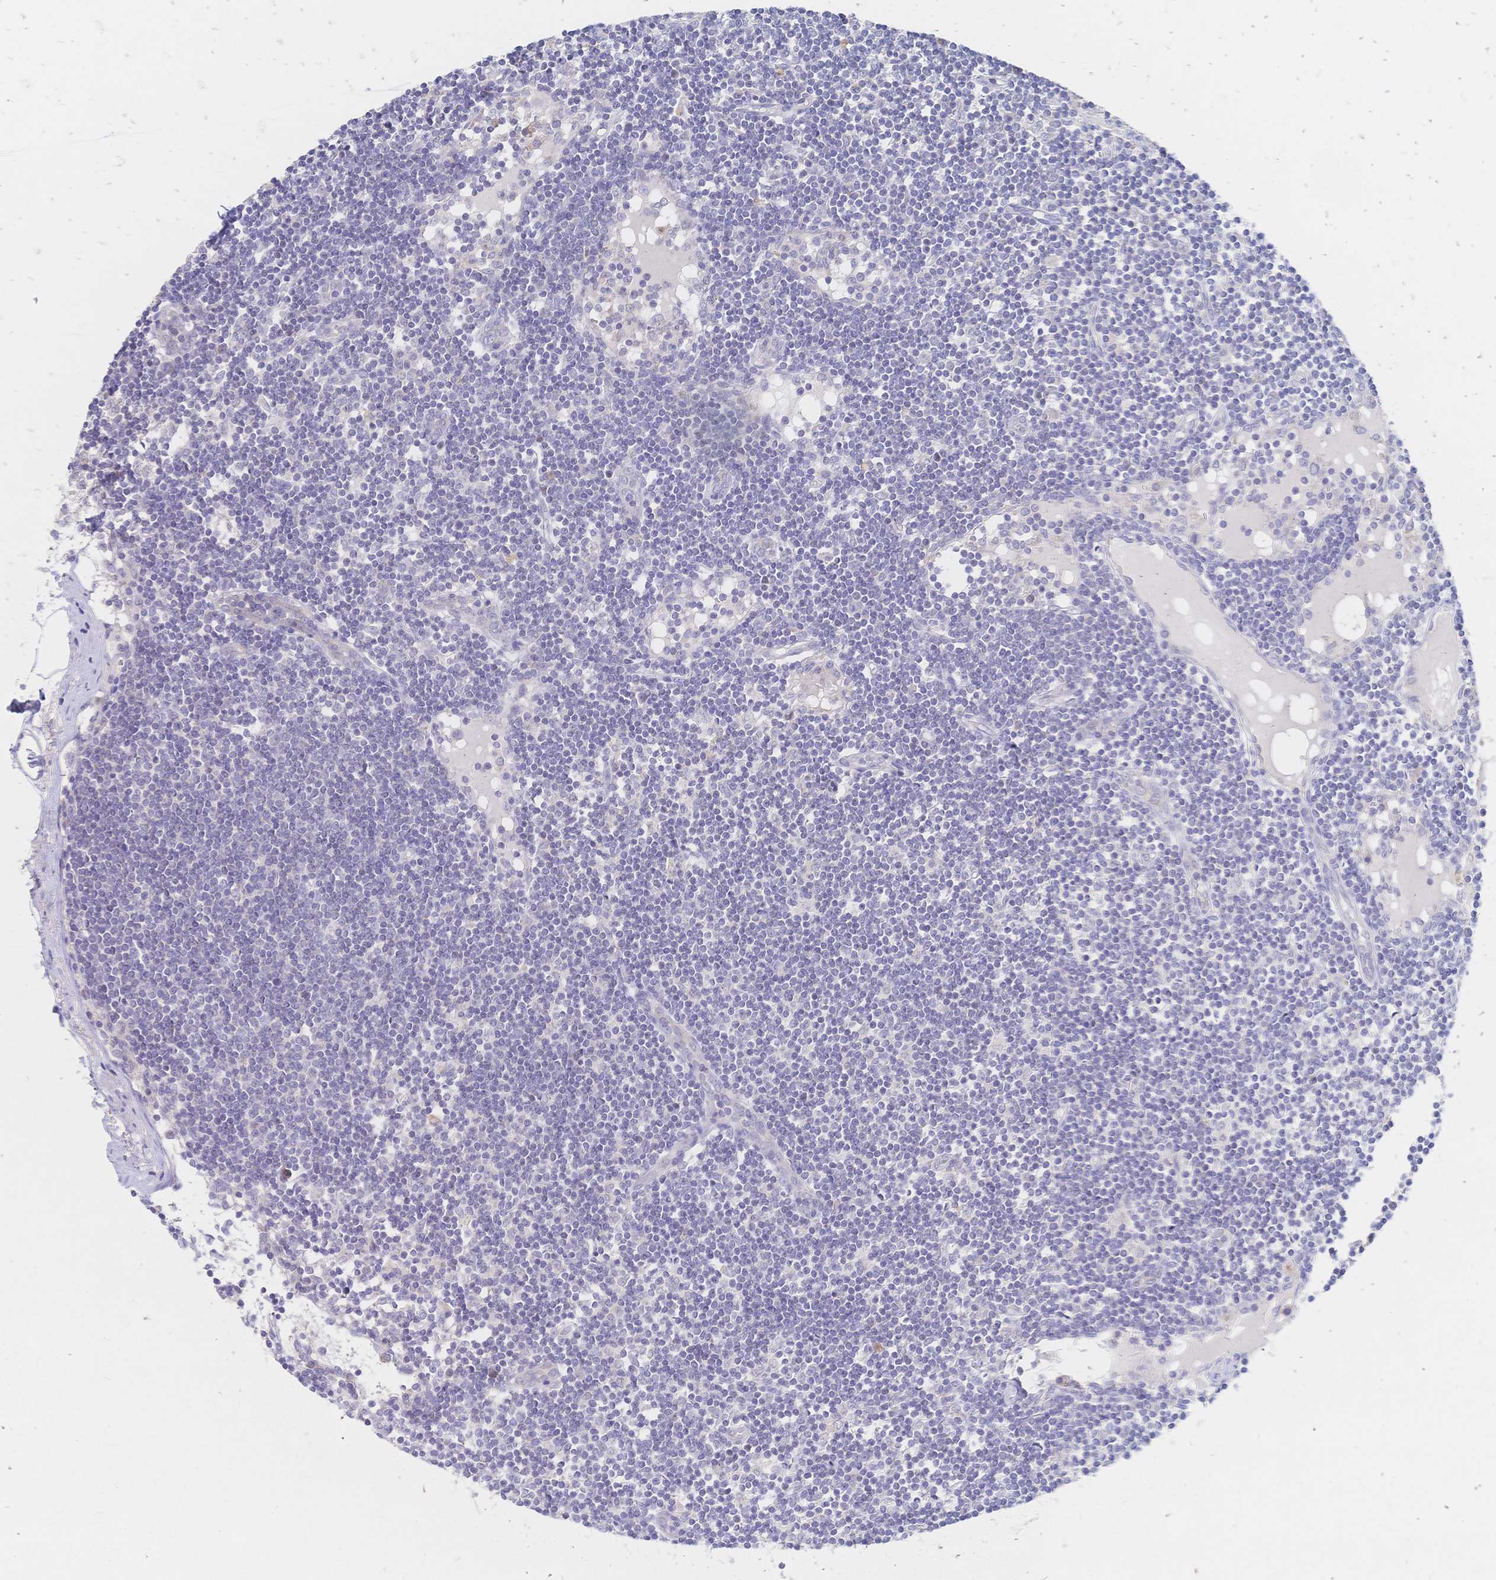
{"staining": {"intensity": "negative", "quantity": "none", "location": "none"}, "tissue": "lymph node", "cell_type": "Germinal center cells", "image_type": "normal", "snomed": [{"axis": "morphology", "description": "Normal tissue, NOS"}, {"axis": "topography", "description": "Lymph node"}], "caption": "IHC histopathology image of unremarkable lymph node: human lymph node stained with DAB shows no significant protein positivity in germinal center cells. (Stains: DAB (3,3'-diaminobenzidine) immunohistochemistry (IHC) with hematoxylin counter stain, Microscopy: brightfield microscopy at high magnification).", "gene": "VWC2L", "patient": {"sex": "female", "age": 65}}